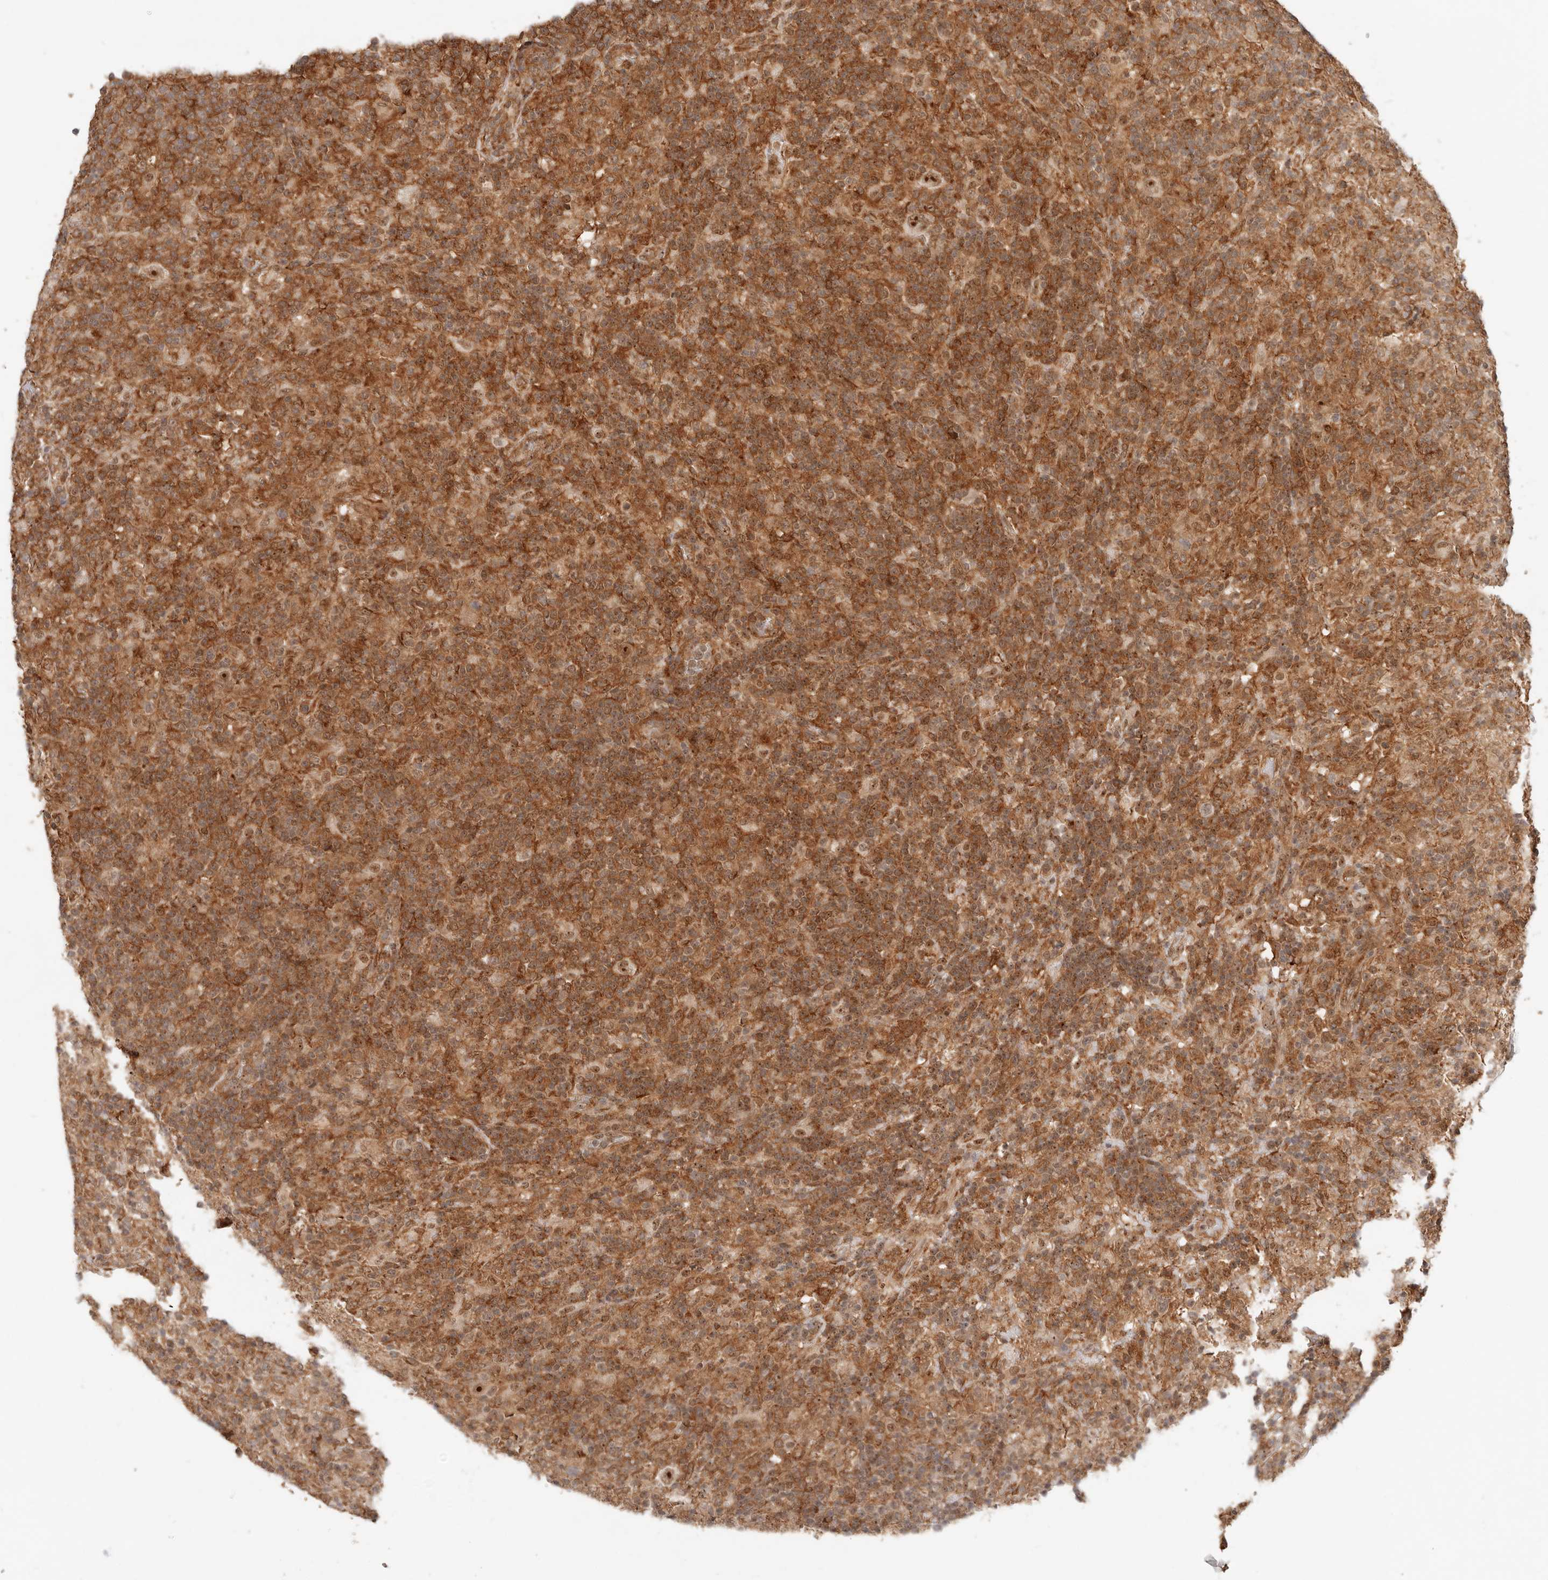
{"staining": {"intensity": "moderate", "quantity": ">75%", "location": "cytoplasmic/membranous,nuclear"}, "tissue": "lymphoma", "cell_type": "Tumor cells", "image_type": "cancer", "snomed": [{"axis": "morphology", "description": "Hodgkin's disease, NOS"}, {"axis": "topography", "description": "Lymph node"}], "caption": "Moderate cytoplasmic/membranous and nuclear staining for a protein is identified in about >75% of tumor cells of Hodgkin's disease using immunohistochemistry (IHC).", "gene": "HEXD", "patient": {"sex": "male", "age": 70}}